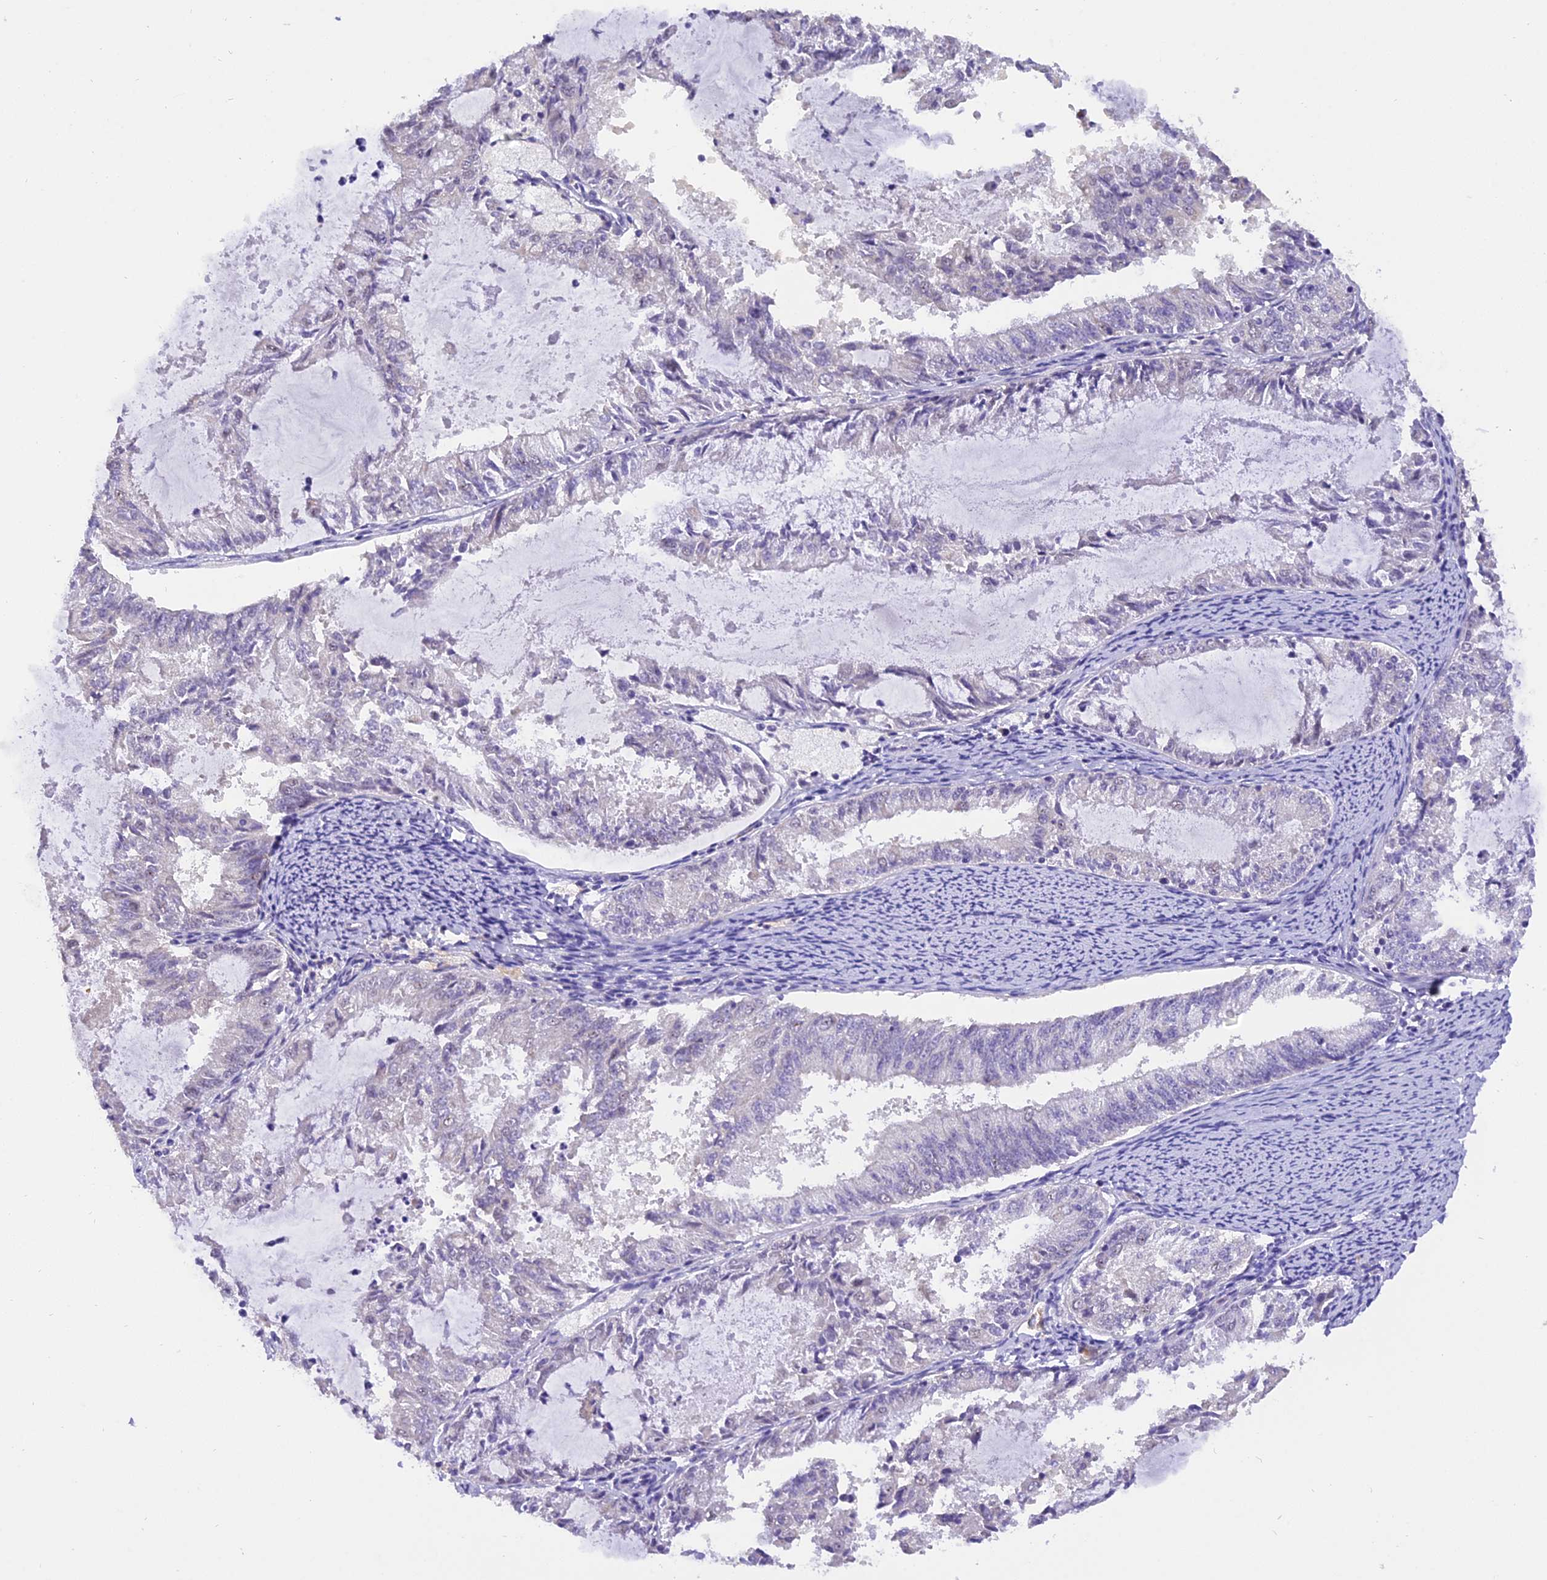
{"staining": {"intensity": "negative", "quantity": "none", "location": "none"}, "tissue": "endometrial cancer", "cell_type": "Tumor cells", "image_type": "cancer", "snomed": [{"axis": "morphology", "description": "Adenocarcinoma, NOS"}, {"axis": "topography", "description": "Endometrium"}], "caption": "DAB immunohistochemical staining of human adenocarcinoma (endometrial) shows no significant expression in tumor cells.", "gene": "AHSP", "patient": {"sex": "female", "age": 57}}